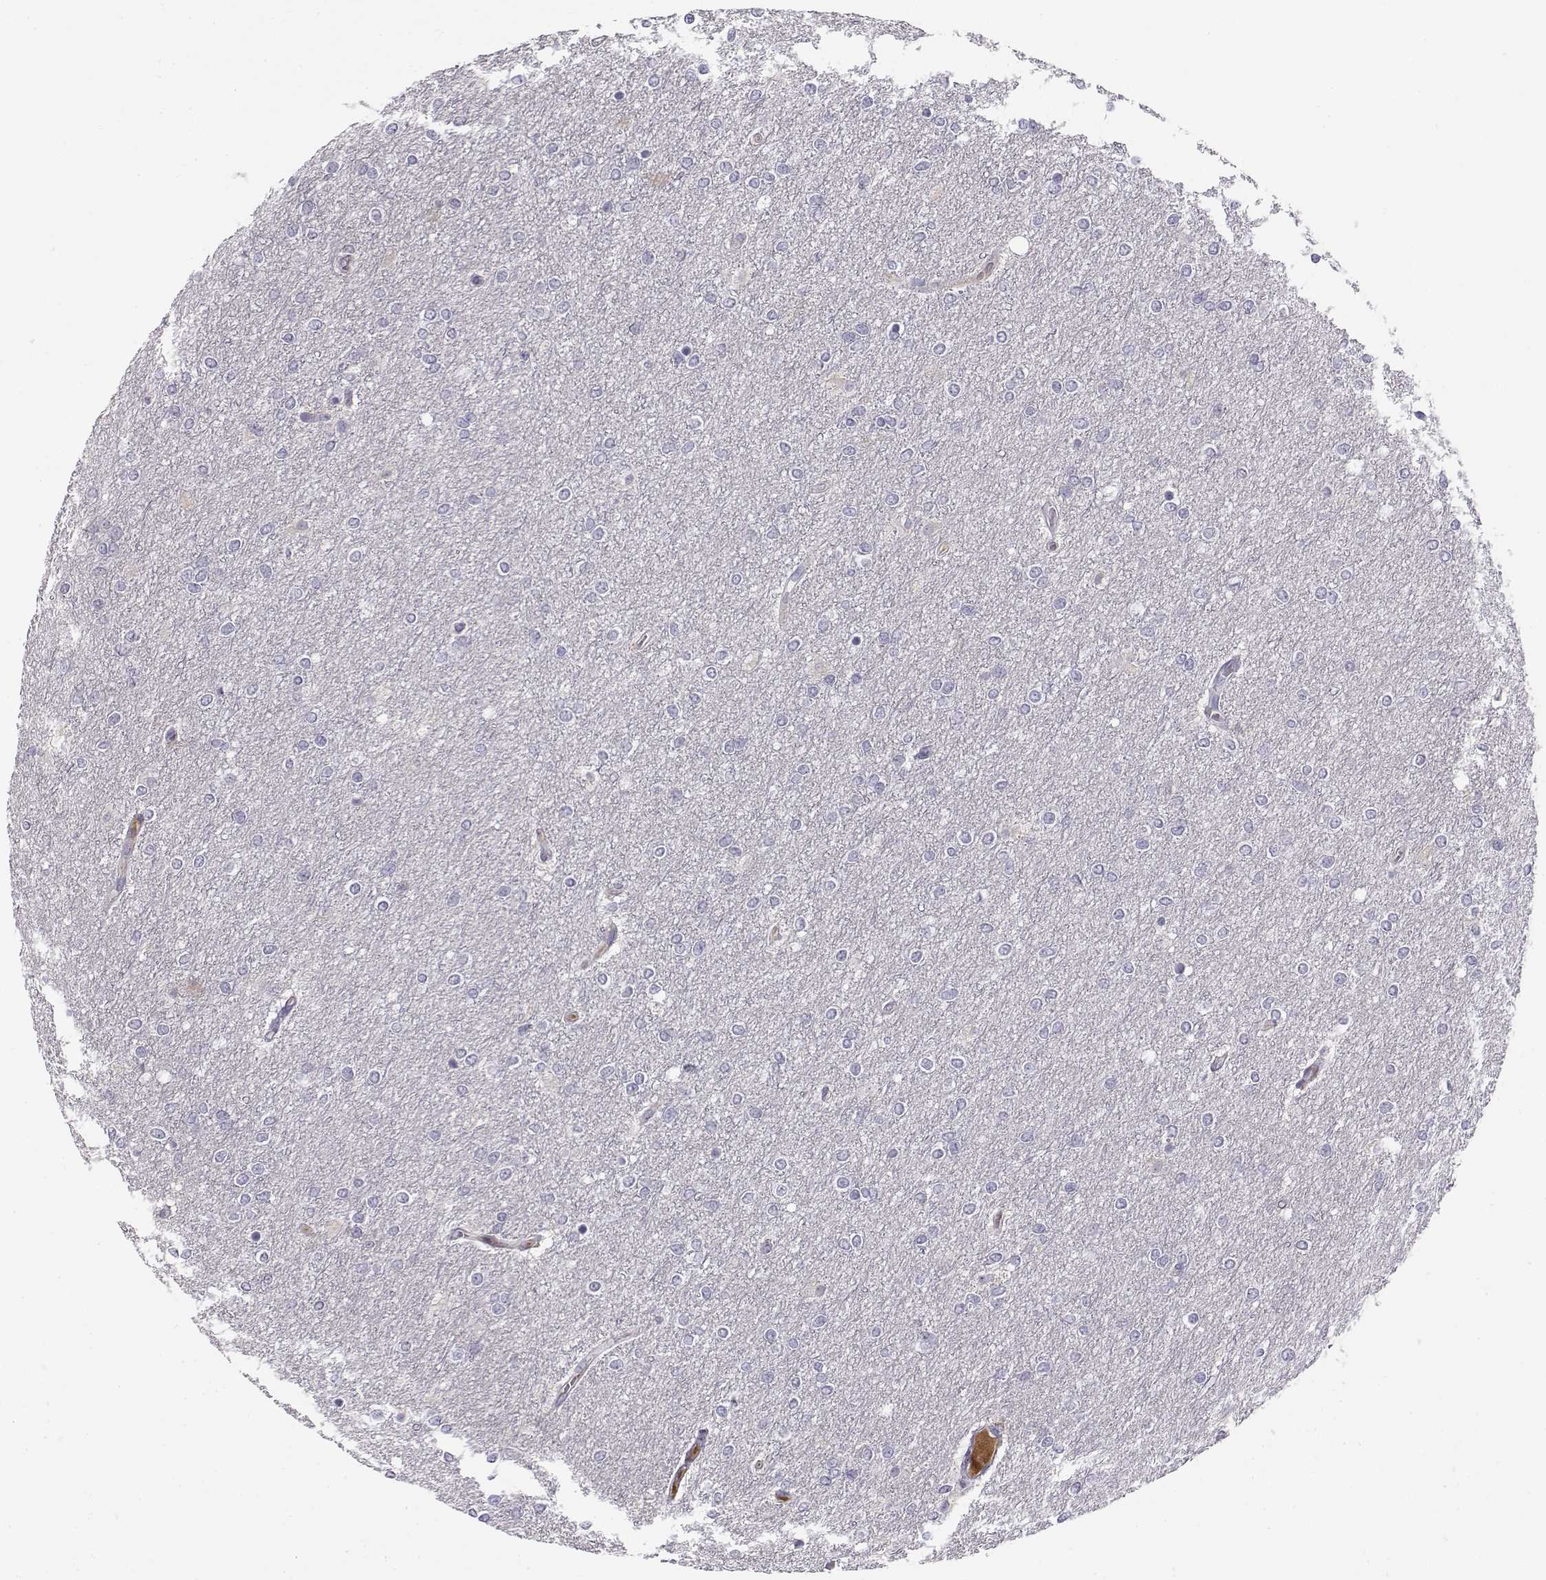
{"staining": {"intensity": "negative", "quantity": "none", "location": "none"}, "tissue": "glioma", "cell_type": "Tumor cells", "image_type": "cancer", "snomed": [{"axis": "morphology", "description": "Glioma, malignant, High grade"}, {"axis": "topography", "description": "Brain"}], "caption": "The micrograph exhibits no significant positivity in tumor cells of malignant glioma (high-grade).", "gene": "ACSL6", "patient": {"sex": "female", "age": 61}}